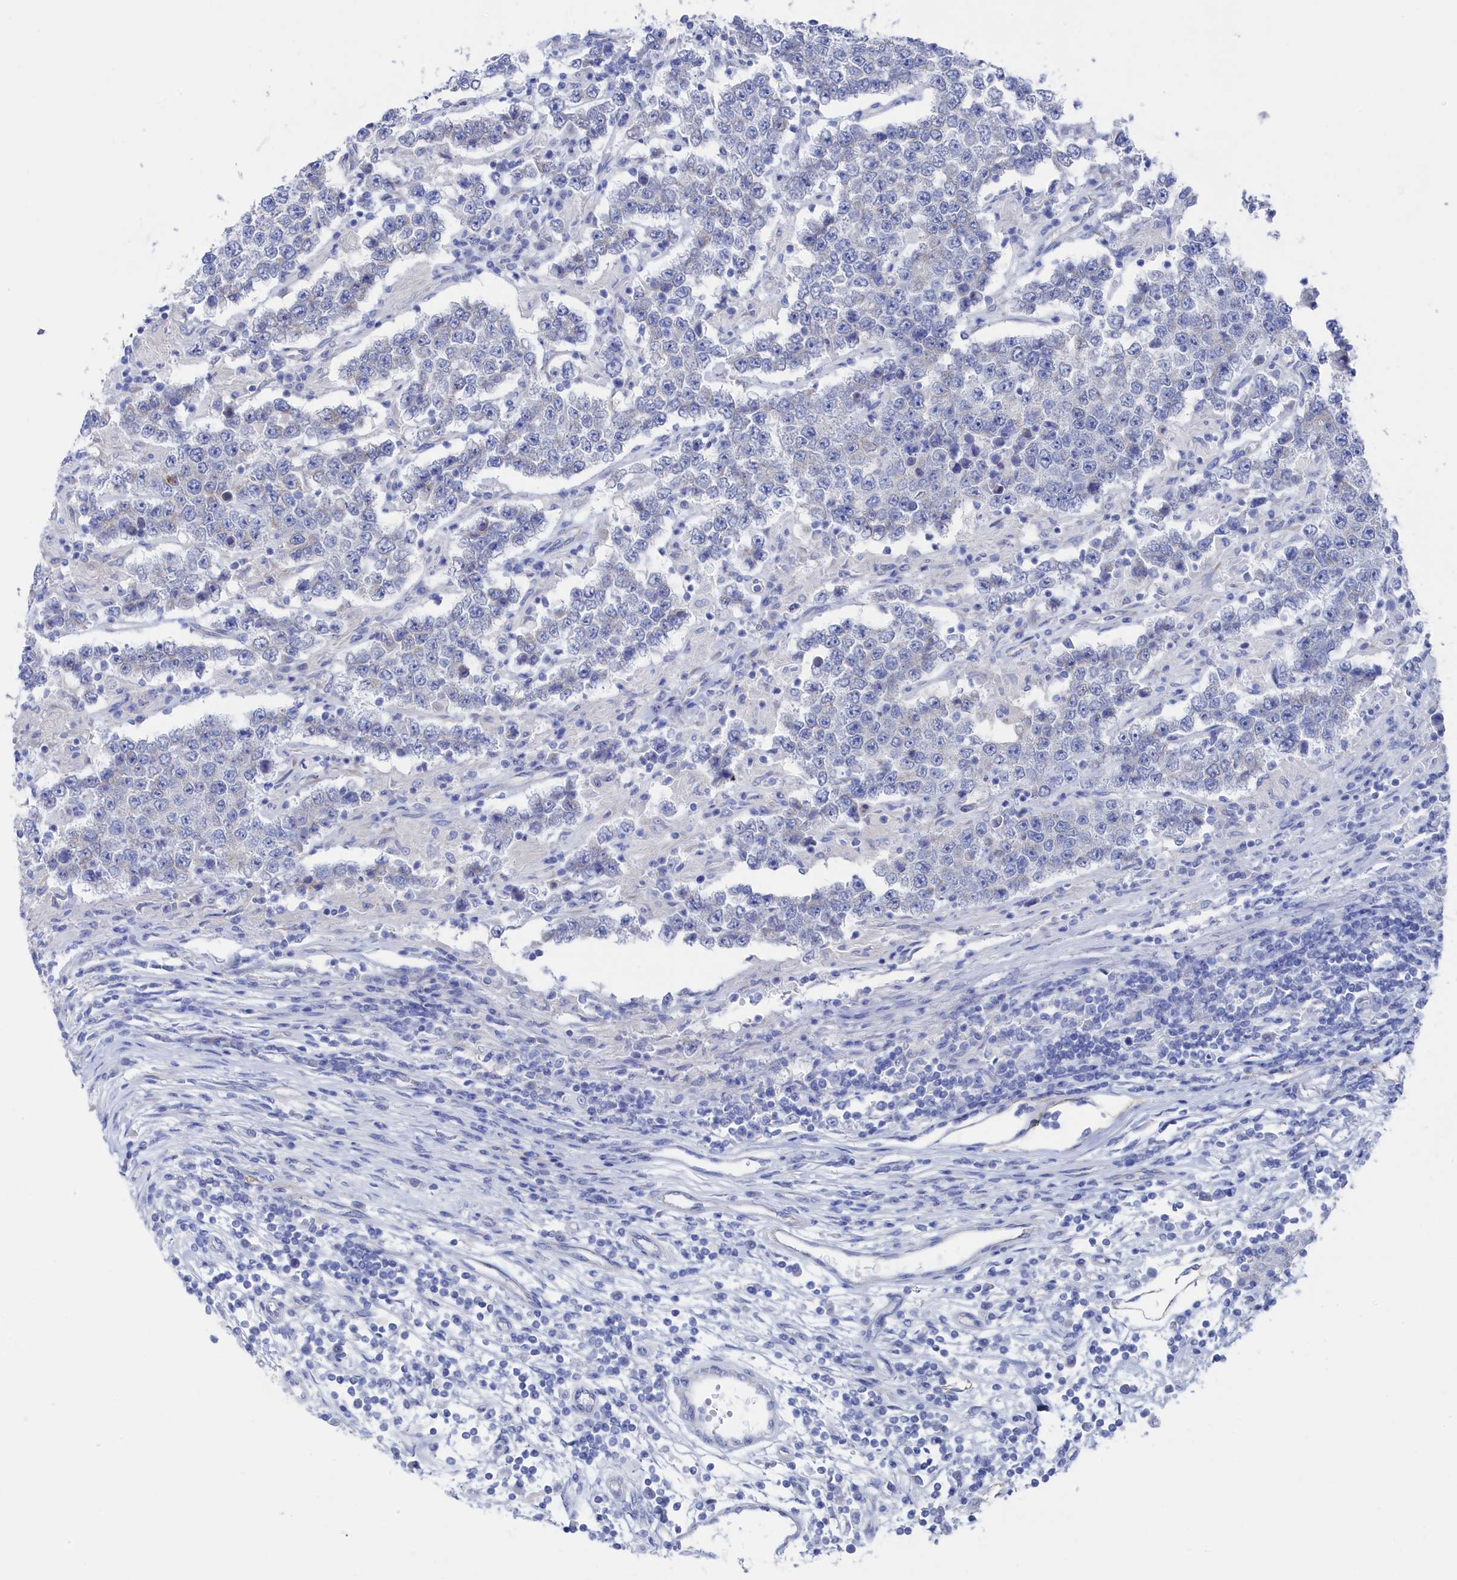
{"staining": {"intensity": "negative", "quantity": "none", "location": "none"}, "tissue": "testis cancer", "cell_type": "Tumor cells", "image_type": "cancer", "snomed": [{"axis": "morphology", "description": "Normal tissue, NOS"}, {"axis": "morphology", "description": "Urothelial carcinoma, High grade"}, {"axis": "morphology", "description": "Seminoma, NOS"}, {"axis": "morphology", "description": "Carcinoma, Embryonal, NOS"}, {"axis": "topography", "description": "Urinary bladder"}, {"axis": "topography", "description": "Testis"}], "caption": "Human testis seminoma stained for a protein using immunohistochemistry (IHC) shows no positivity in tumor cells.", "gene": "TMOD2", "patient": {"sex": "male", "age": 41}}